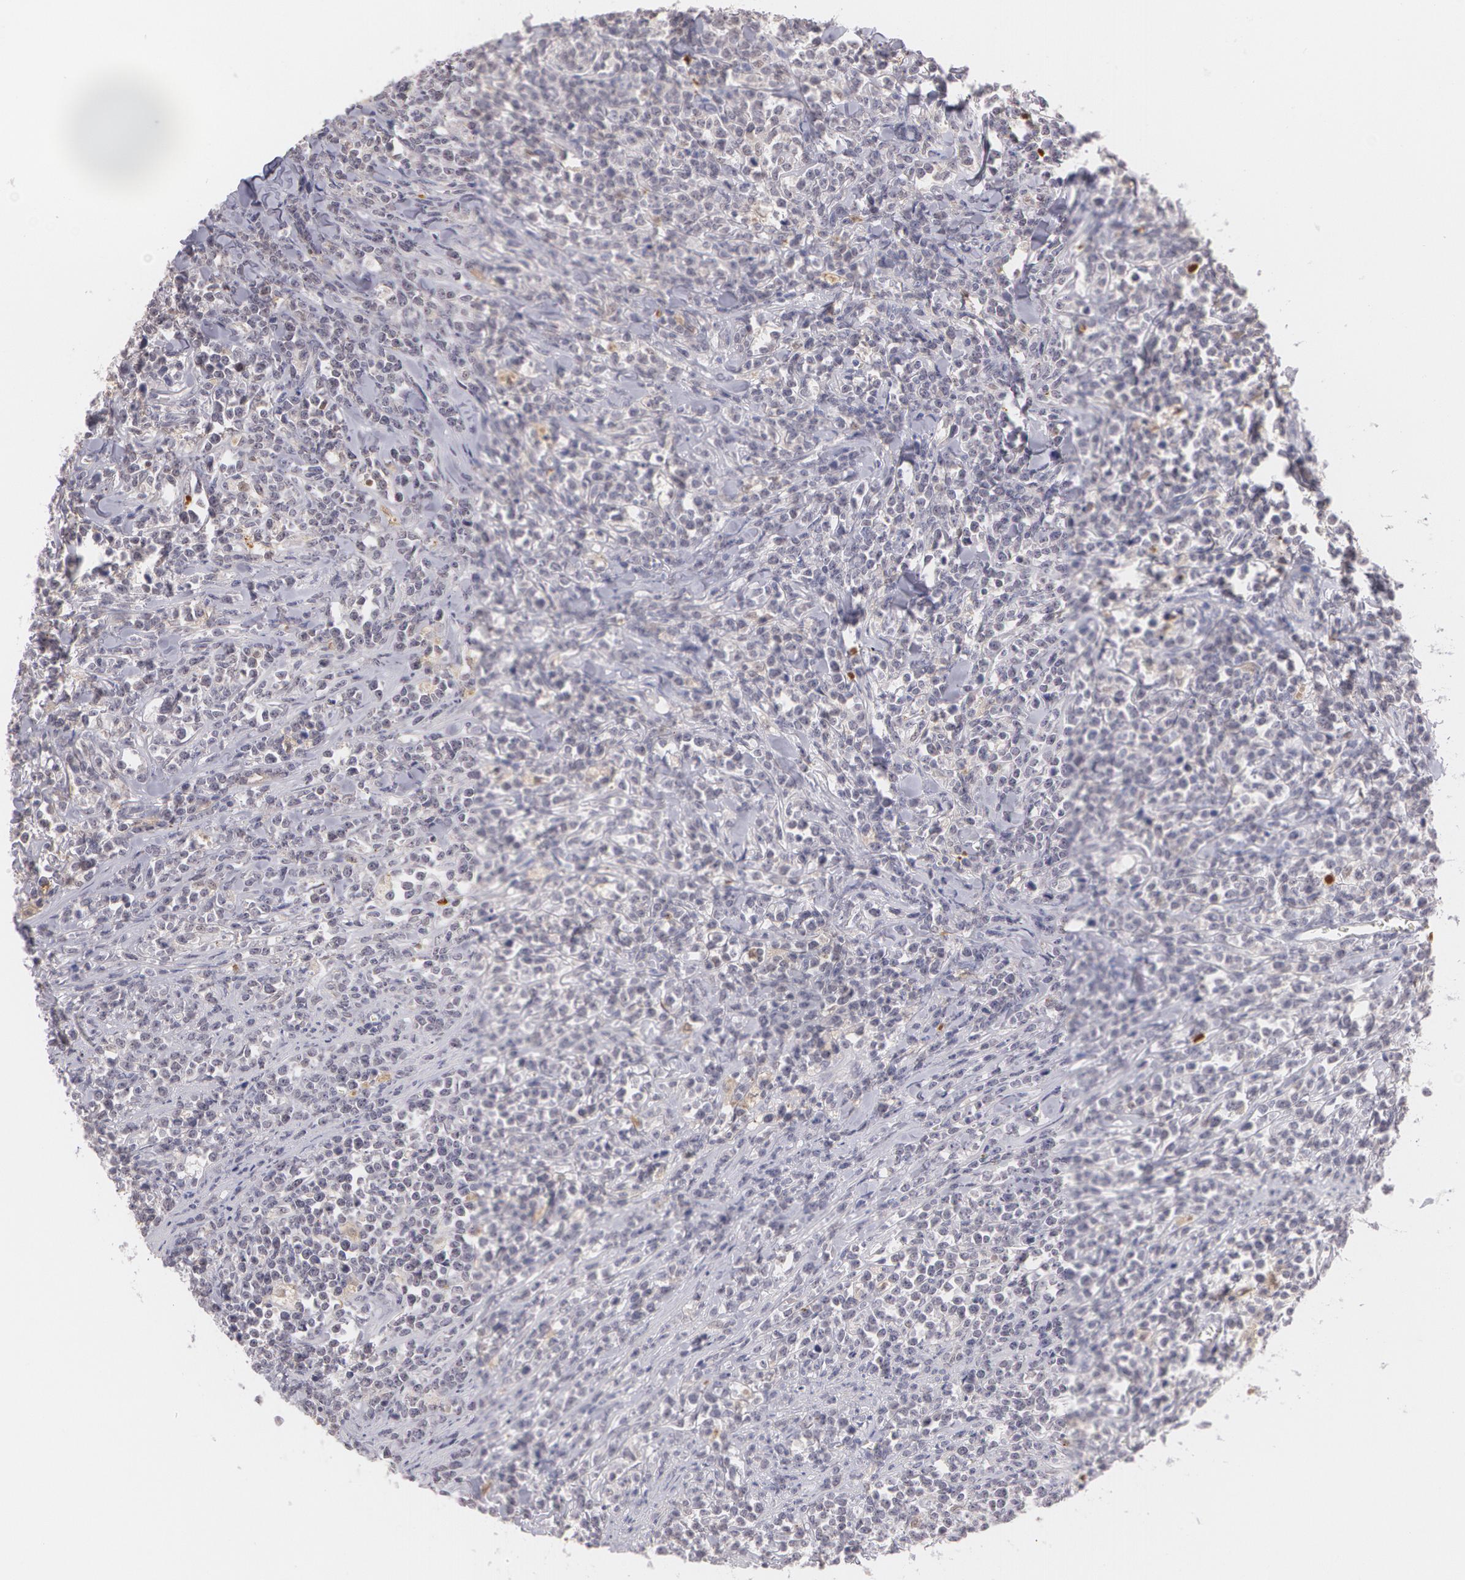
{"staining": {"intensity": "negative", "quantity": "none", "location": "none"}, "tissue": "lymphoma", "cell_type": "Tumor cells", "image_type": "cancer", "snomed": [{"axis": "morphology", "description": "Malignant lymphoma, non-Hodgkin's type, High grade"}, {"axis": "topography", "description": "Small intestine"}, {"axis": "topography", "description": "Colon"}], "caption": "Immunohistochemistry (IHC) of lymphoma demonstrates no expression in tumor cells.", "gene": "LBP", "patient": {"sex": "male", "age": 8}}